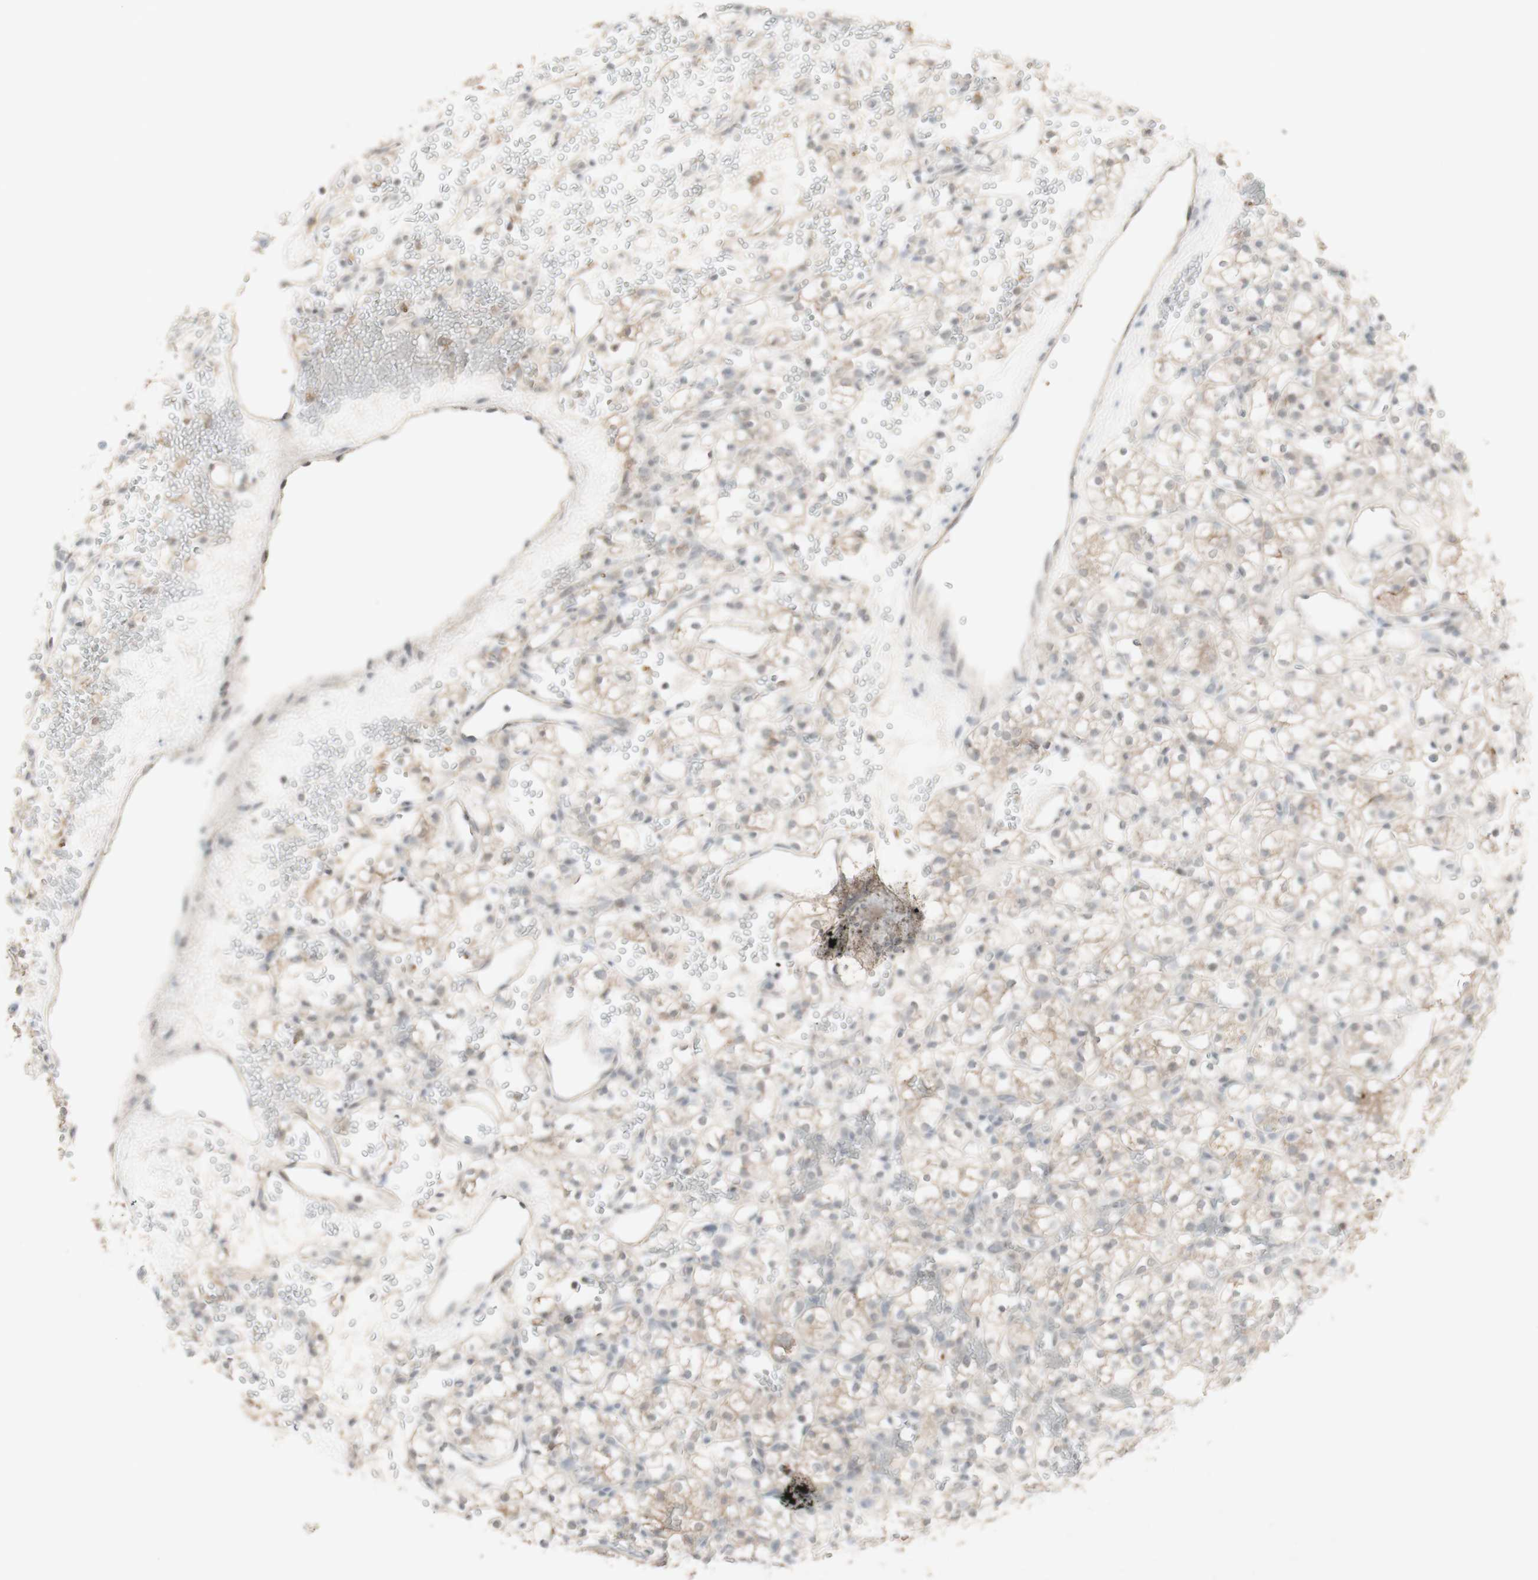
{"staining": {"intensity": "weak", "quantity": ">75%", "location": "cytoplasmic/membranous"}, "tissue": "renal cancer", "cell_type": "Tumor cells", "image_type": "cancer", "snomed": [{"axis": "morphology", "description": "Adenocarcinoma, NOS"}, {"axis": "topography", "description": "Kidney"}], "caption": "DAB immunohistochemical staining of human renal cancer shows weak cytoplasmic/membranous protein staining in approximately >75% of tumor cells.", "gene": "C1orf116", "patient": {"sex": "female", "age": 60}}